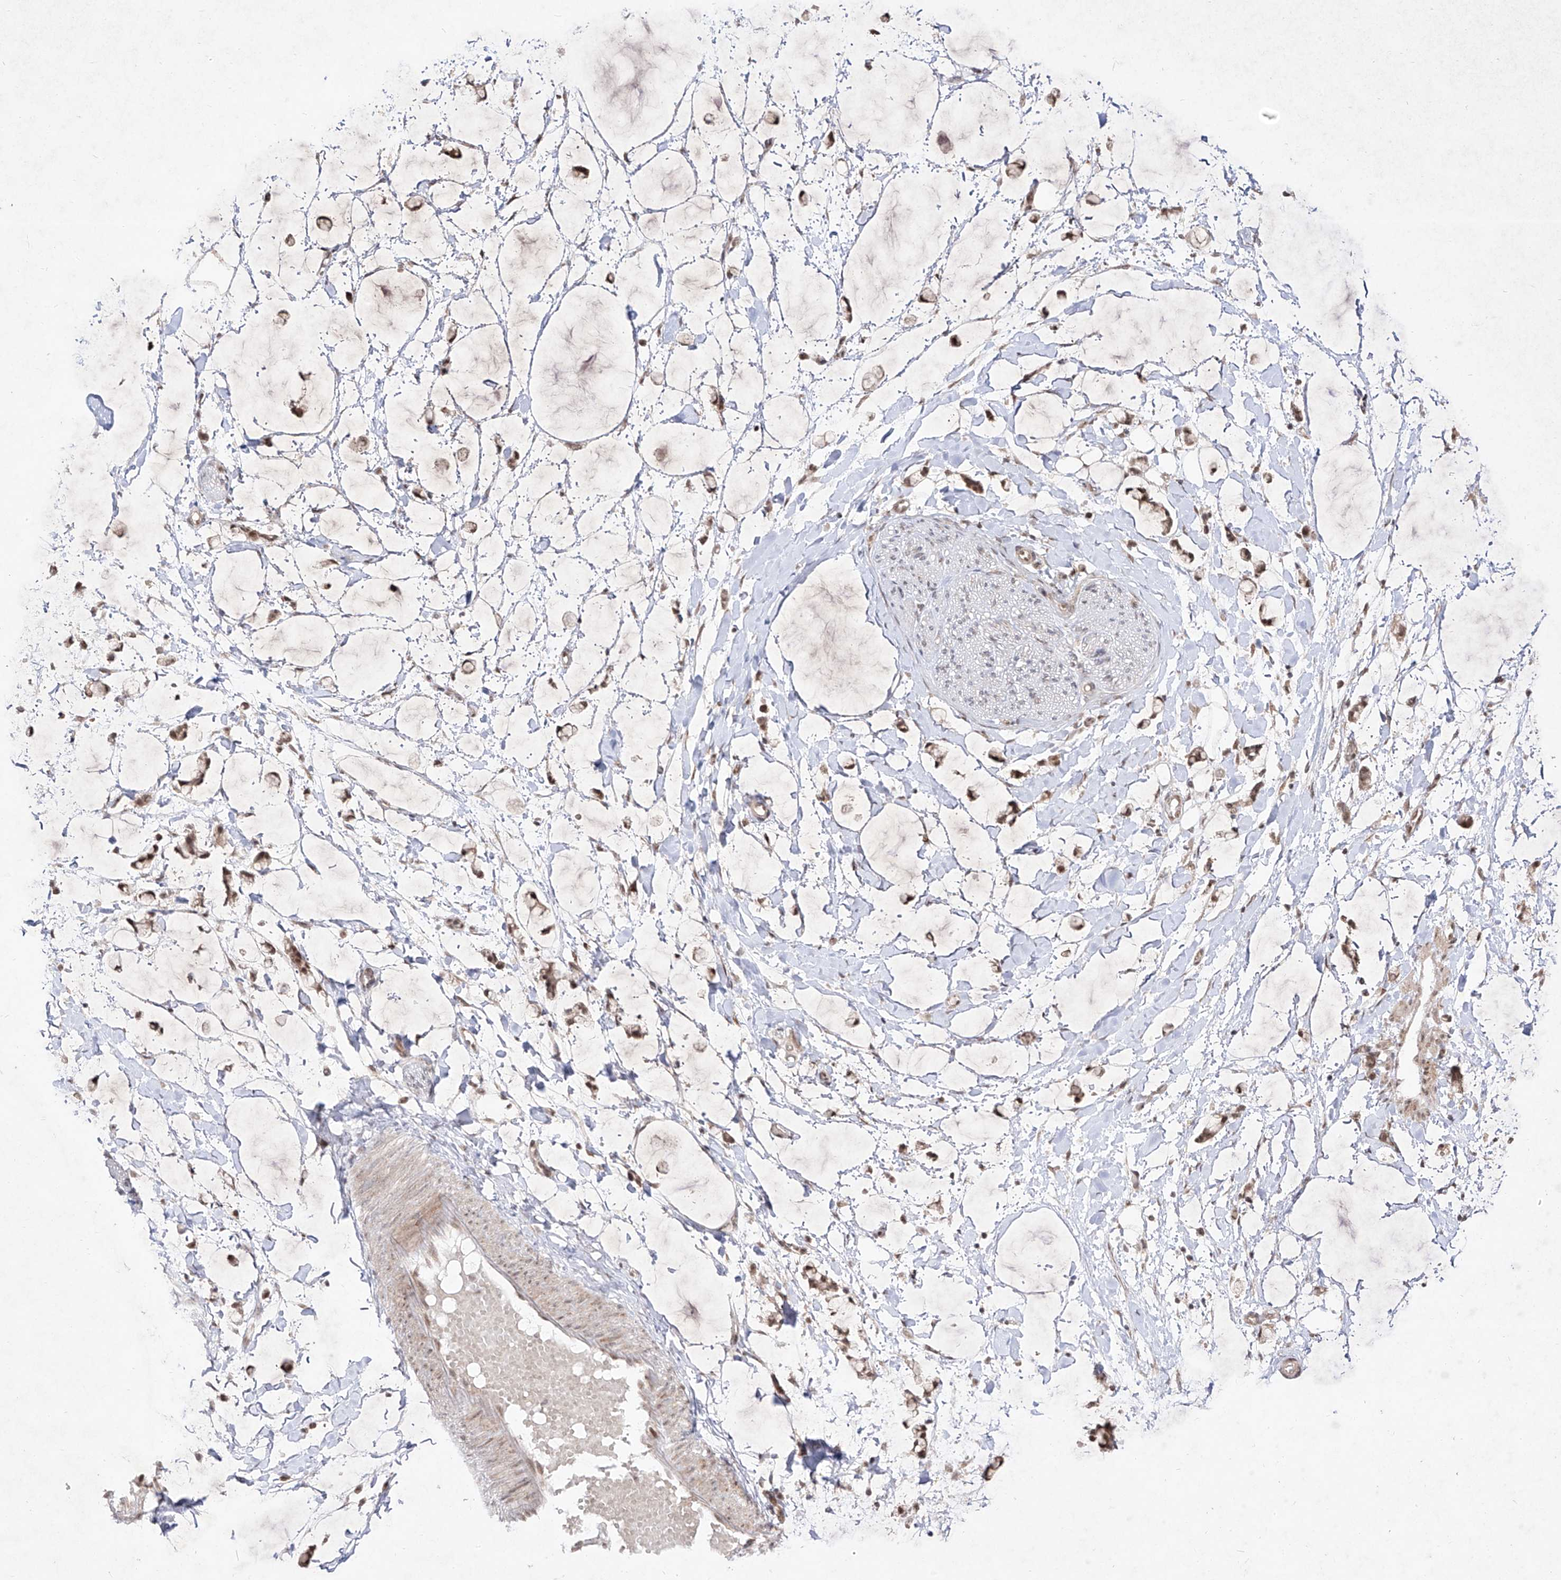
{"staining": {"intensity": "negative", "quantity": "none", "location": "none"}, "tissue": "adipose tissue", "cell_type": "Adipocytes", "image_type": "normal", "snomed": [{"axis": "morphology", "description": "Normal tissue, NOS"}, {"axis": "morphology", "description": "Adenocarcinoma, NOS"}, {"axis": "topography", "description": "Colon"}, {"axis": "topography", "description": "Peripheral nerve tissue"}], "caption": "Protein analysis of unremarkable adipose tissue exhibits no significant positivity in adipocytes. The staining was performed using DAB (3,3'-diaminobenzidine) to visualize the protein expression in brown, while the nuclei were stained in blue with hematoxylin (Magnification: 20x).", "gene": "SNRNP27", "patient": {"sex": "male", "age": 14}}